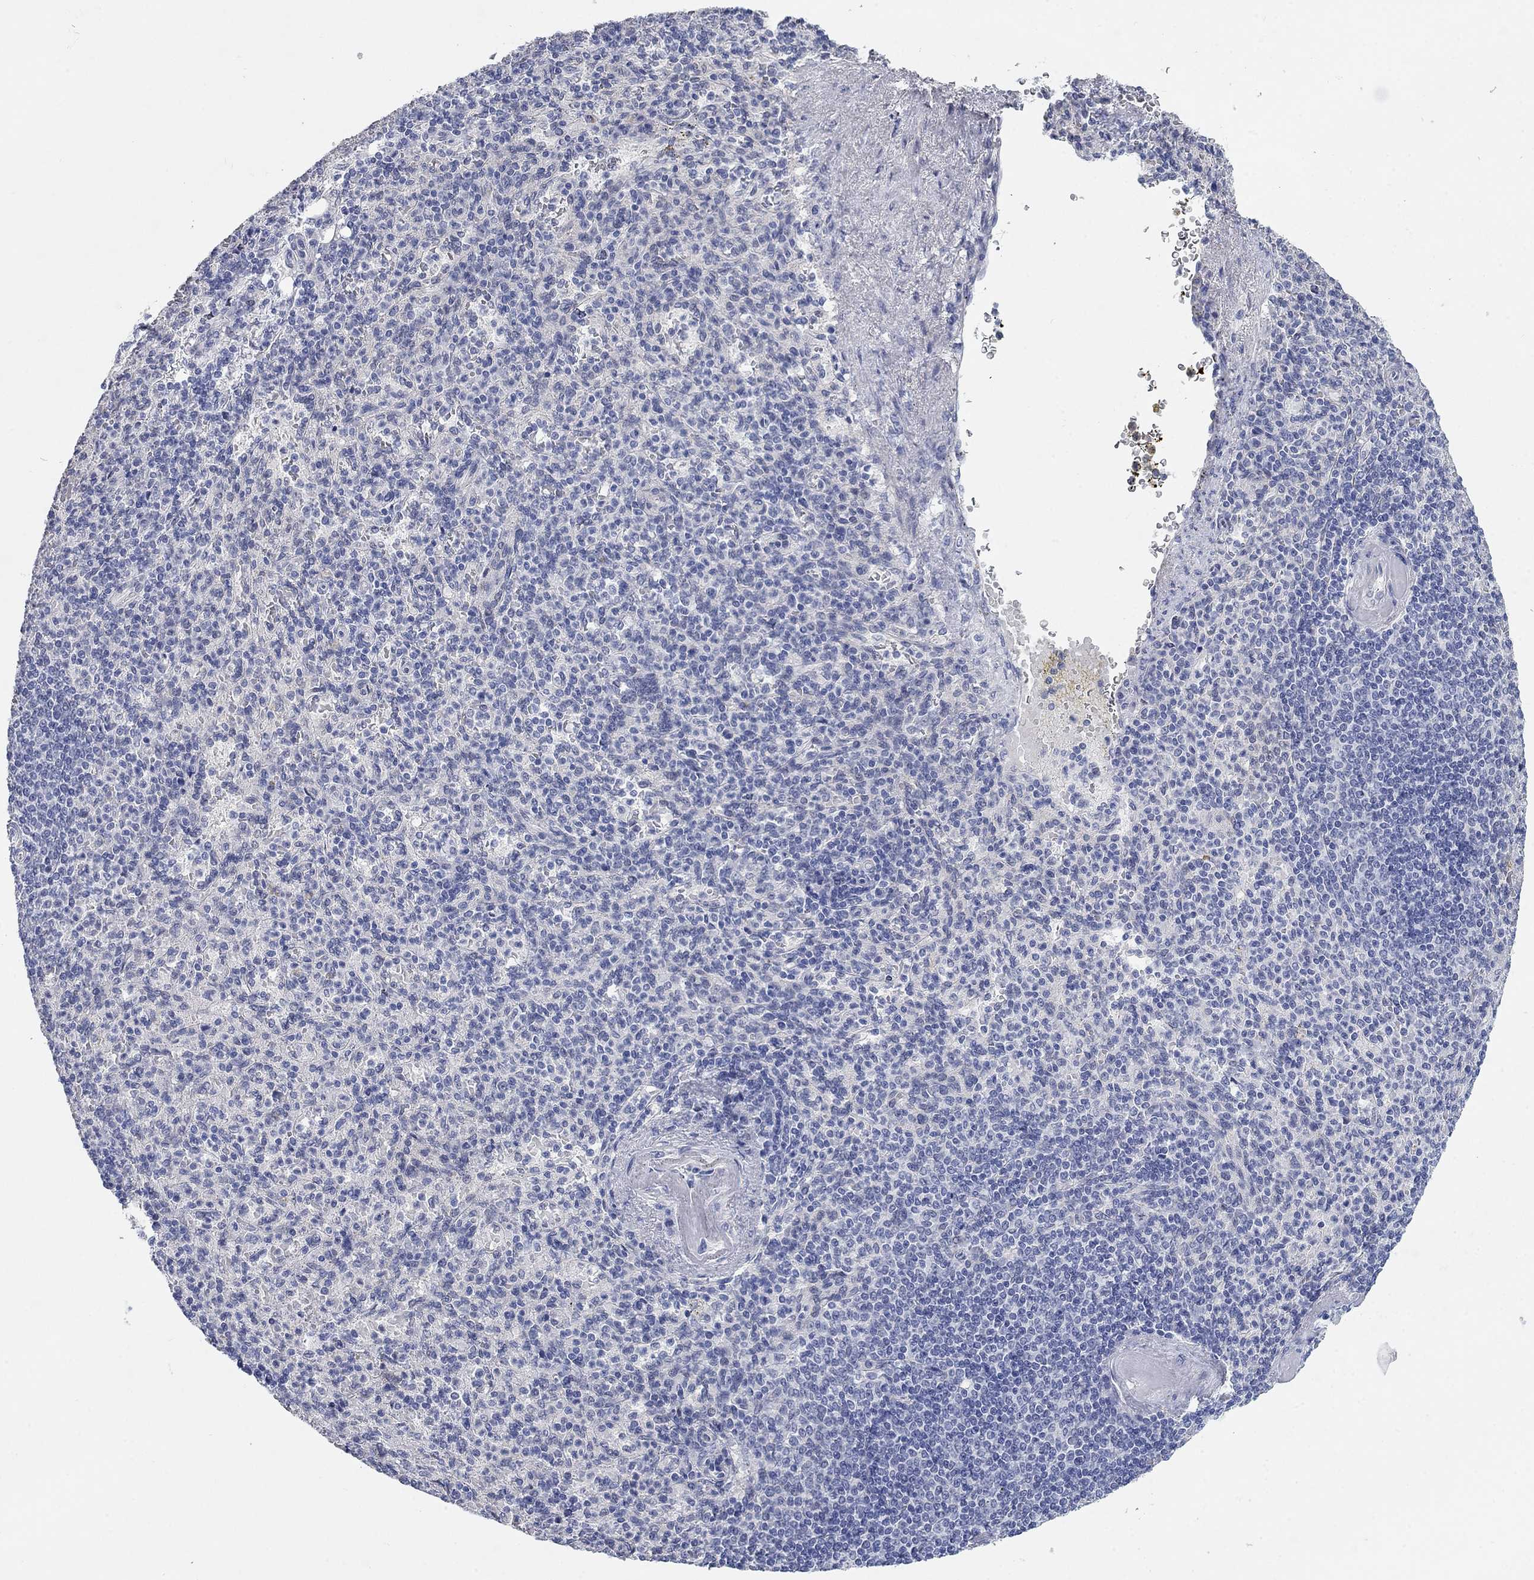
{"staining": {"intensity": "negative", "quantity": "none", "location": "none"}, "tissue": "spleen", "cell_type": "Cells in red pulp", "image_type": "normal", "snomed": [{"axis": "morphology", "description": "Normal tissue, NOS"}, {"axis": "topography", "description": "Spleen"}], "caption": "DAB immunohistochemical staining of unremarkable spleen displays no significant expression in cells in red pulp.", "gene": "WASF3", "patient": {"sex": "female", "age": 74}}